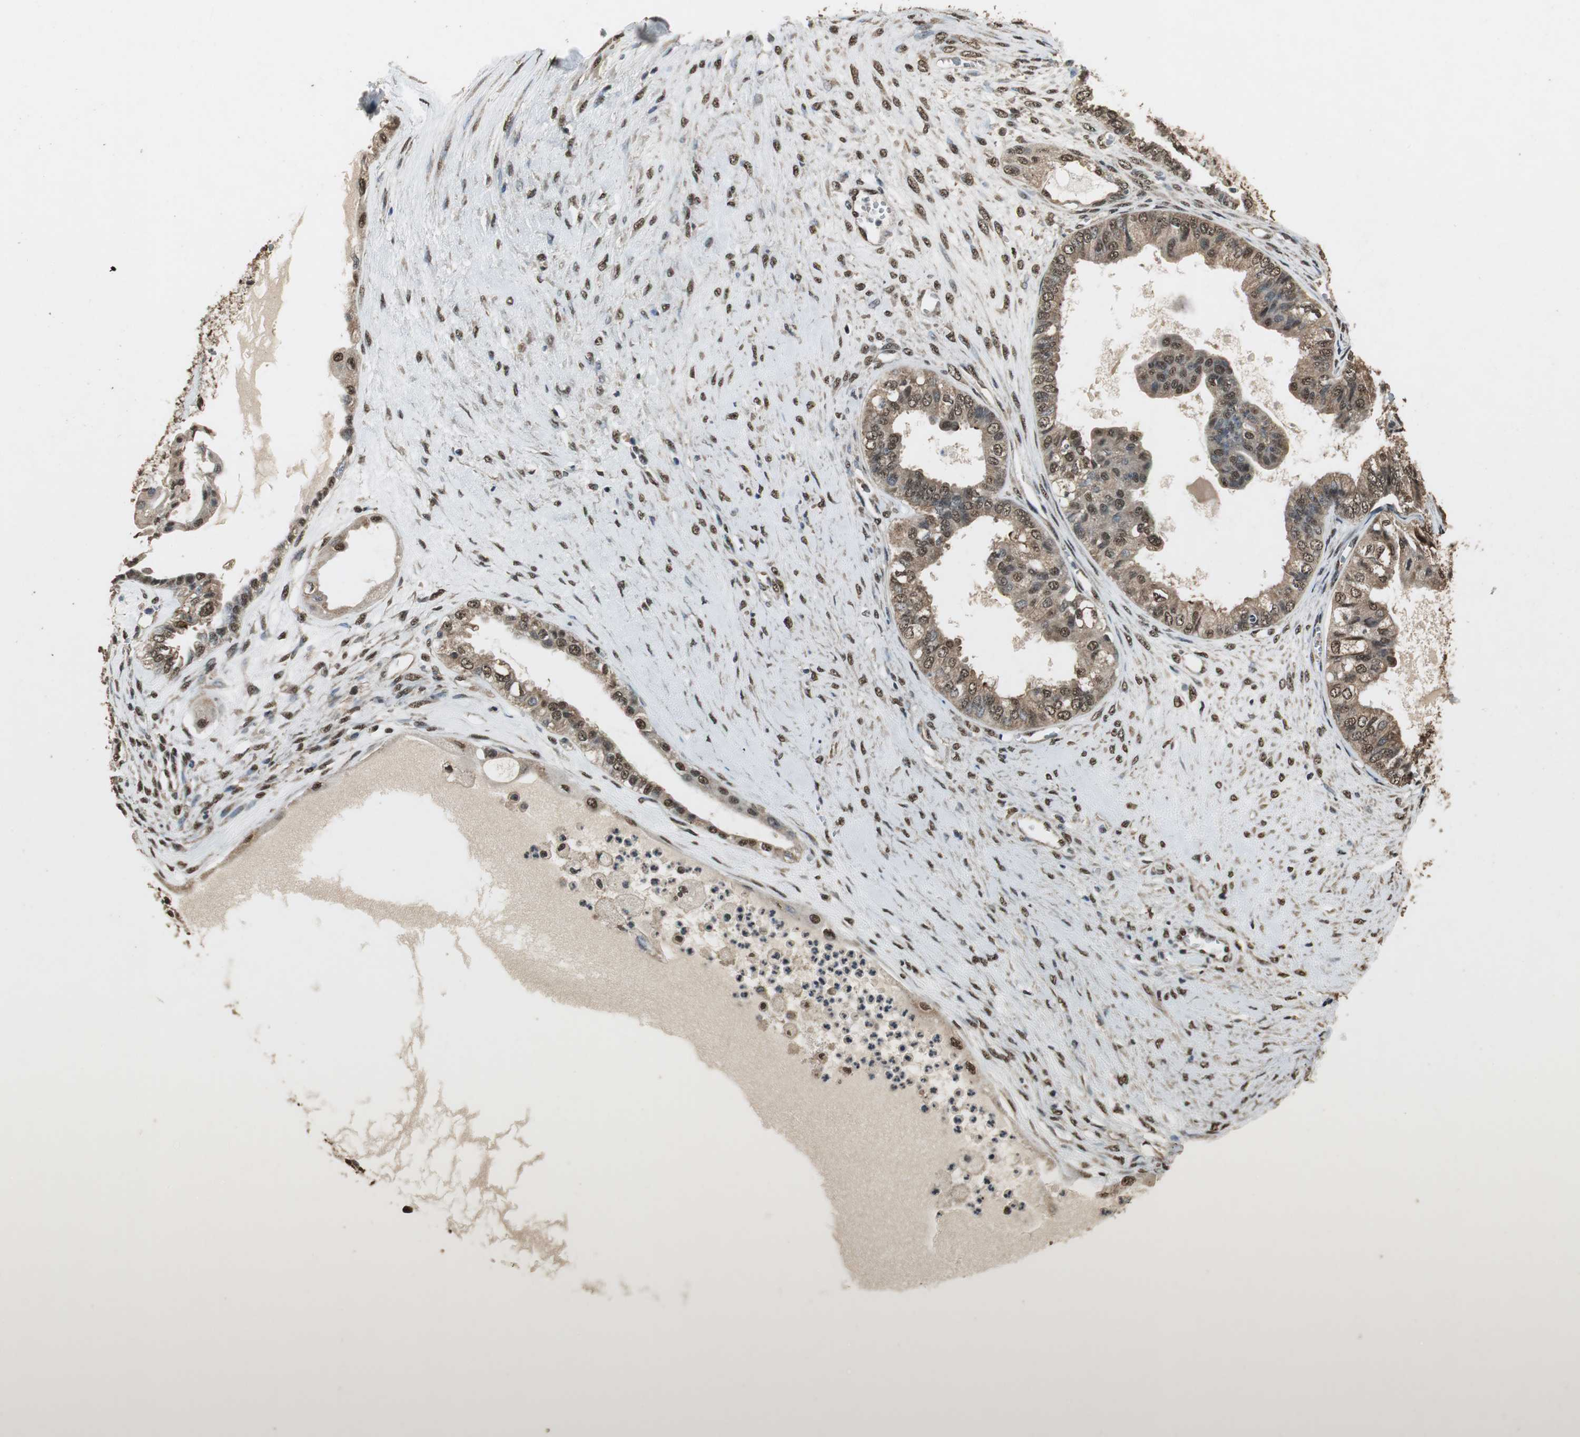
{"staining": {"intensity": "moderate", "quantity": ">75%", "location": "cytoplasmic/membranous,nuclear"}, "tissue": "ovarian cancer", "cell_type": "Tumor cells", "image_type": "cancer", "snomed": [{"axis": "morphology", "description": "Carcinoma, NOS"}, {"axis": "morphology", "description": "Carcinoma, endometroid"}, {"axis": "topography", "description": "Ovary"}], "caption": "About >75% of tumor cells in carcinoma (ovarian) show moderate cytoplasmic/membranous and nuclear protein staining as visualized by brown immunohistochemical staining.", "gene": "PPP1R13B", "patient": {"sex": "female", "age": 50}}